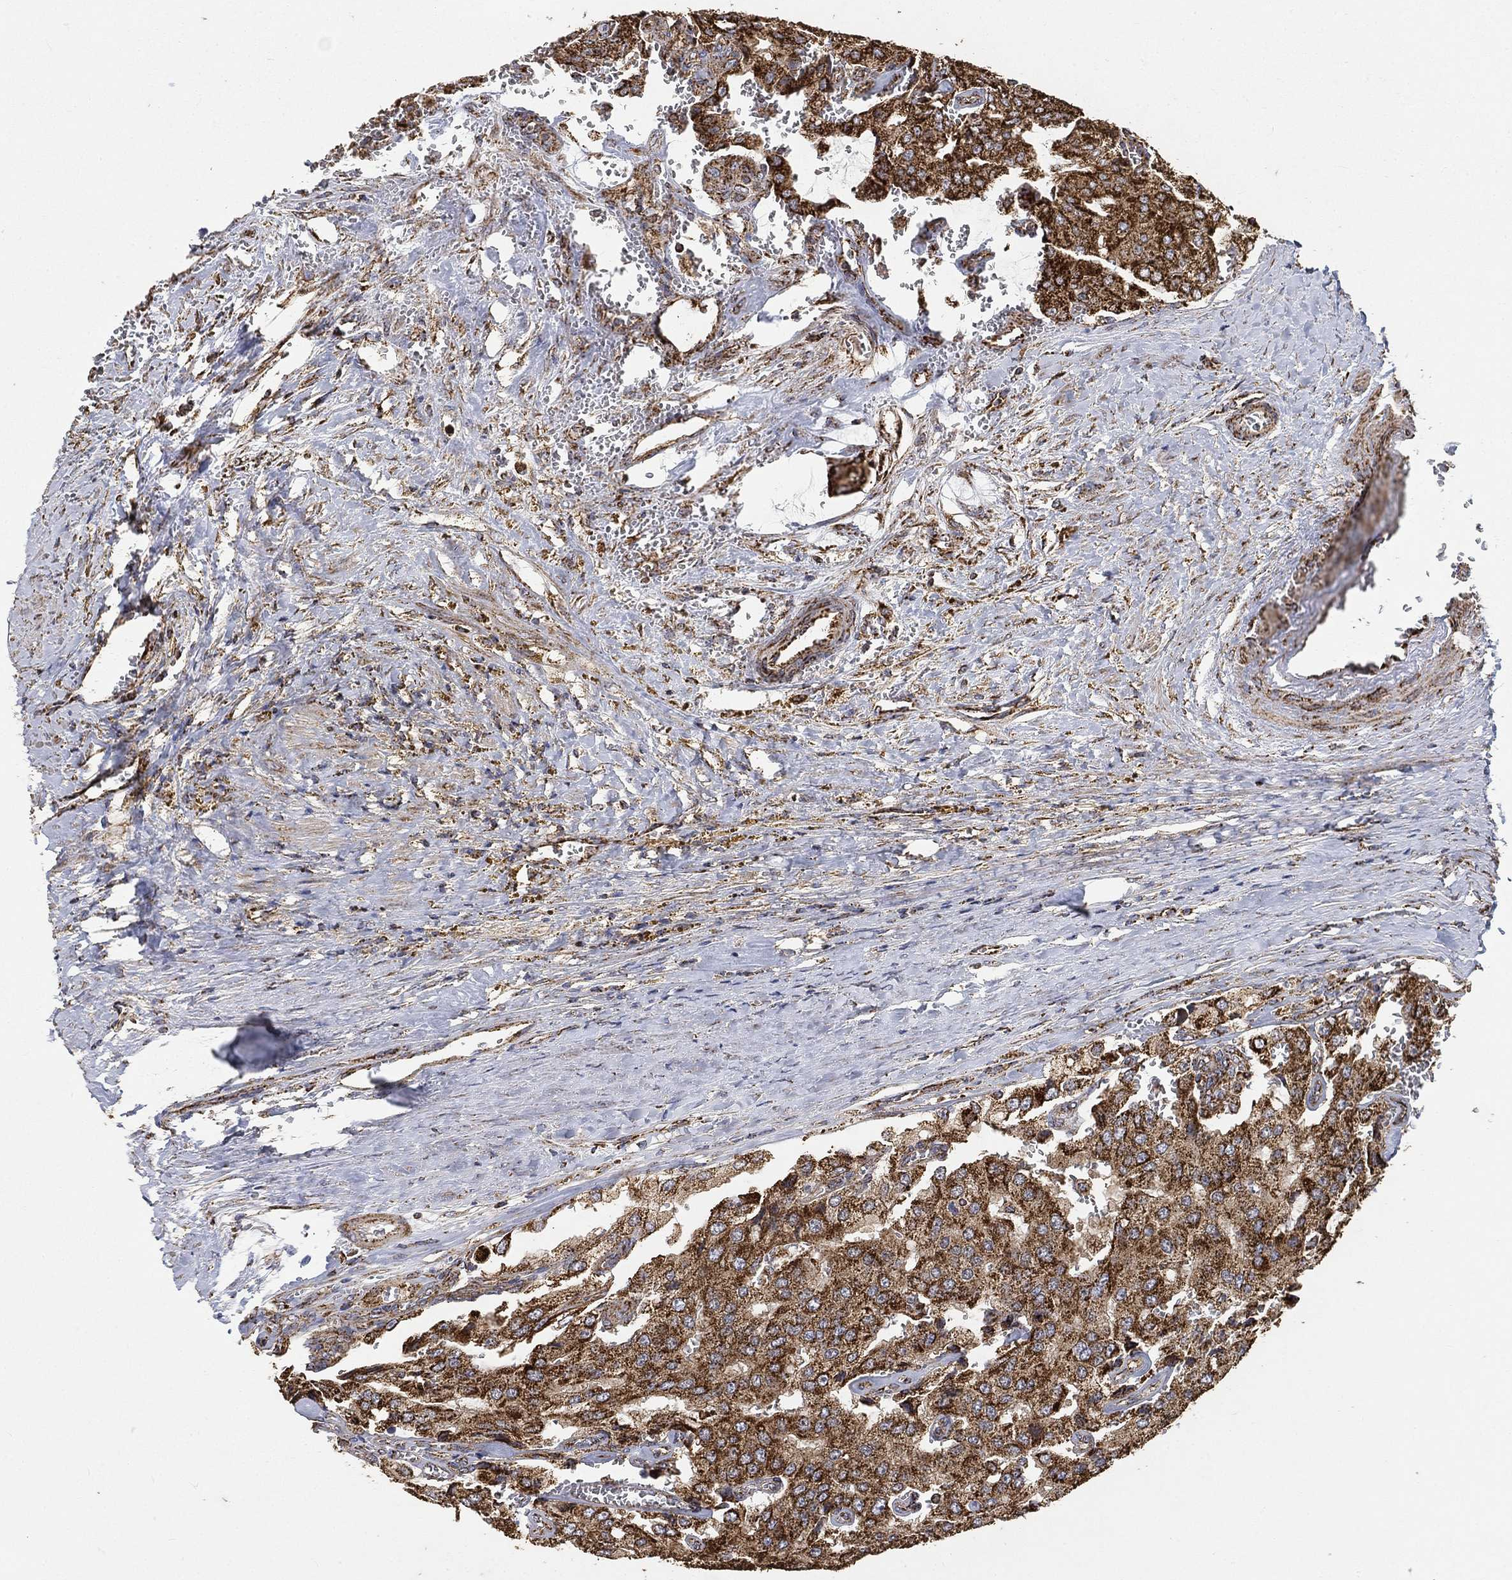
{"staining": {"intensity": "strong", "quantity": ">75%", "location": "cytoplasmic/membranous"}, "tissue": "prostate cancer", "cell_type": "Tumor cells", "image_type": "cancer", "snomed": [{"axis": "morphology", "description": "Adenocarcinoma, NOS"}, {"axis": "topography", "description": "Prostate and seminal vesicle, NOS"}, {"axis": "topography", "description": "Prostate"}], "caption": "Protein staining shows strong cytoplasmic/membranous staining in about >75% of tumor cells in prostate cancer. Nuclei are stained in blue.", "gene": "SLC38A7", "patient": {"sex": "male", "age": 67}}